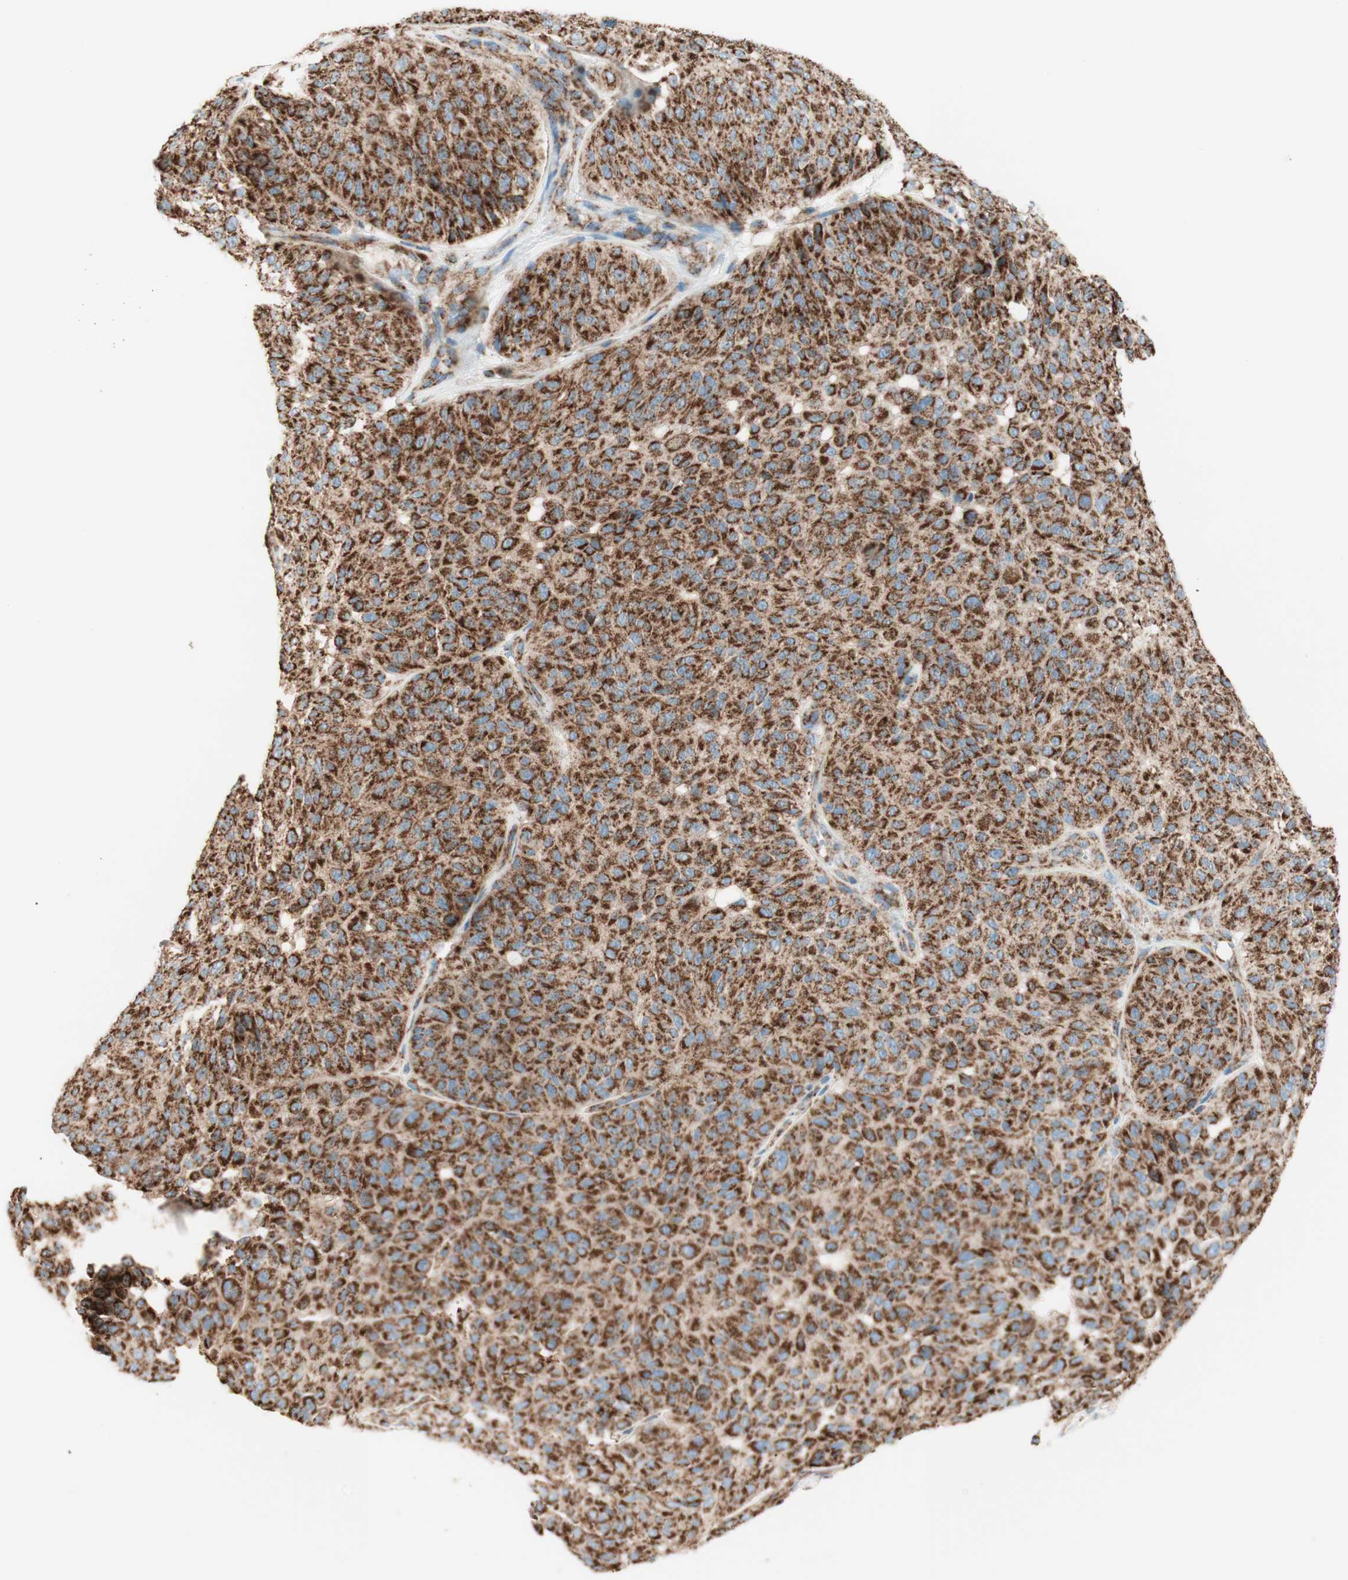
{"staining": {"intensity": "strong", "quantity": ">75%", "location": "cytoplasmic/membranous"}, "tissue": "melanoma", "cell_type": "Tumor cells", "image_type": "cancer", "snomed": [{"axis": "morphology", "description": "Malignant melanoma, NOS"}, {"axis": "topography", "description": "Skin"}], "caption": "Human malignant melanoma stained with a brown dye demonstrates strong cytoplasmic/membranous positive expression in about >75% of tumor cells.", "gene": "TOMM20", "patient": {"sex": "female", "age": 46}}